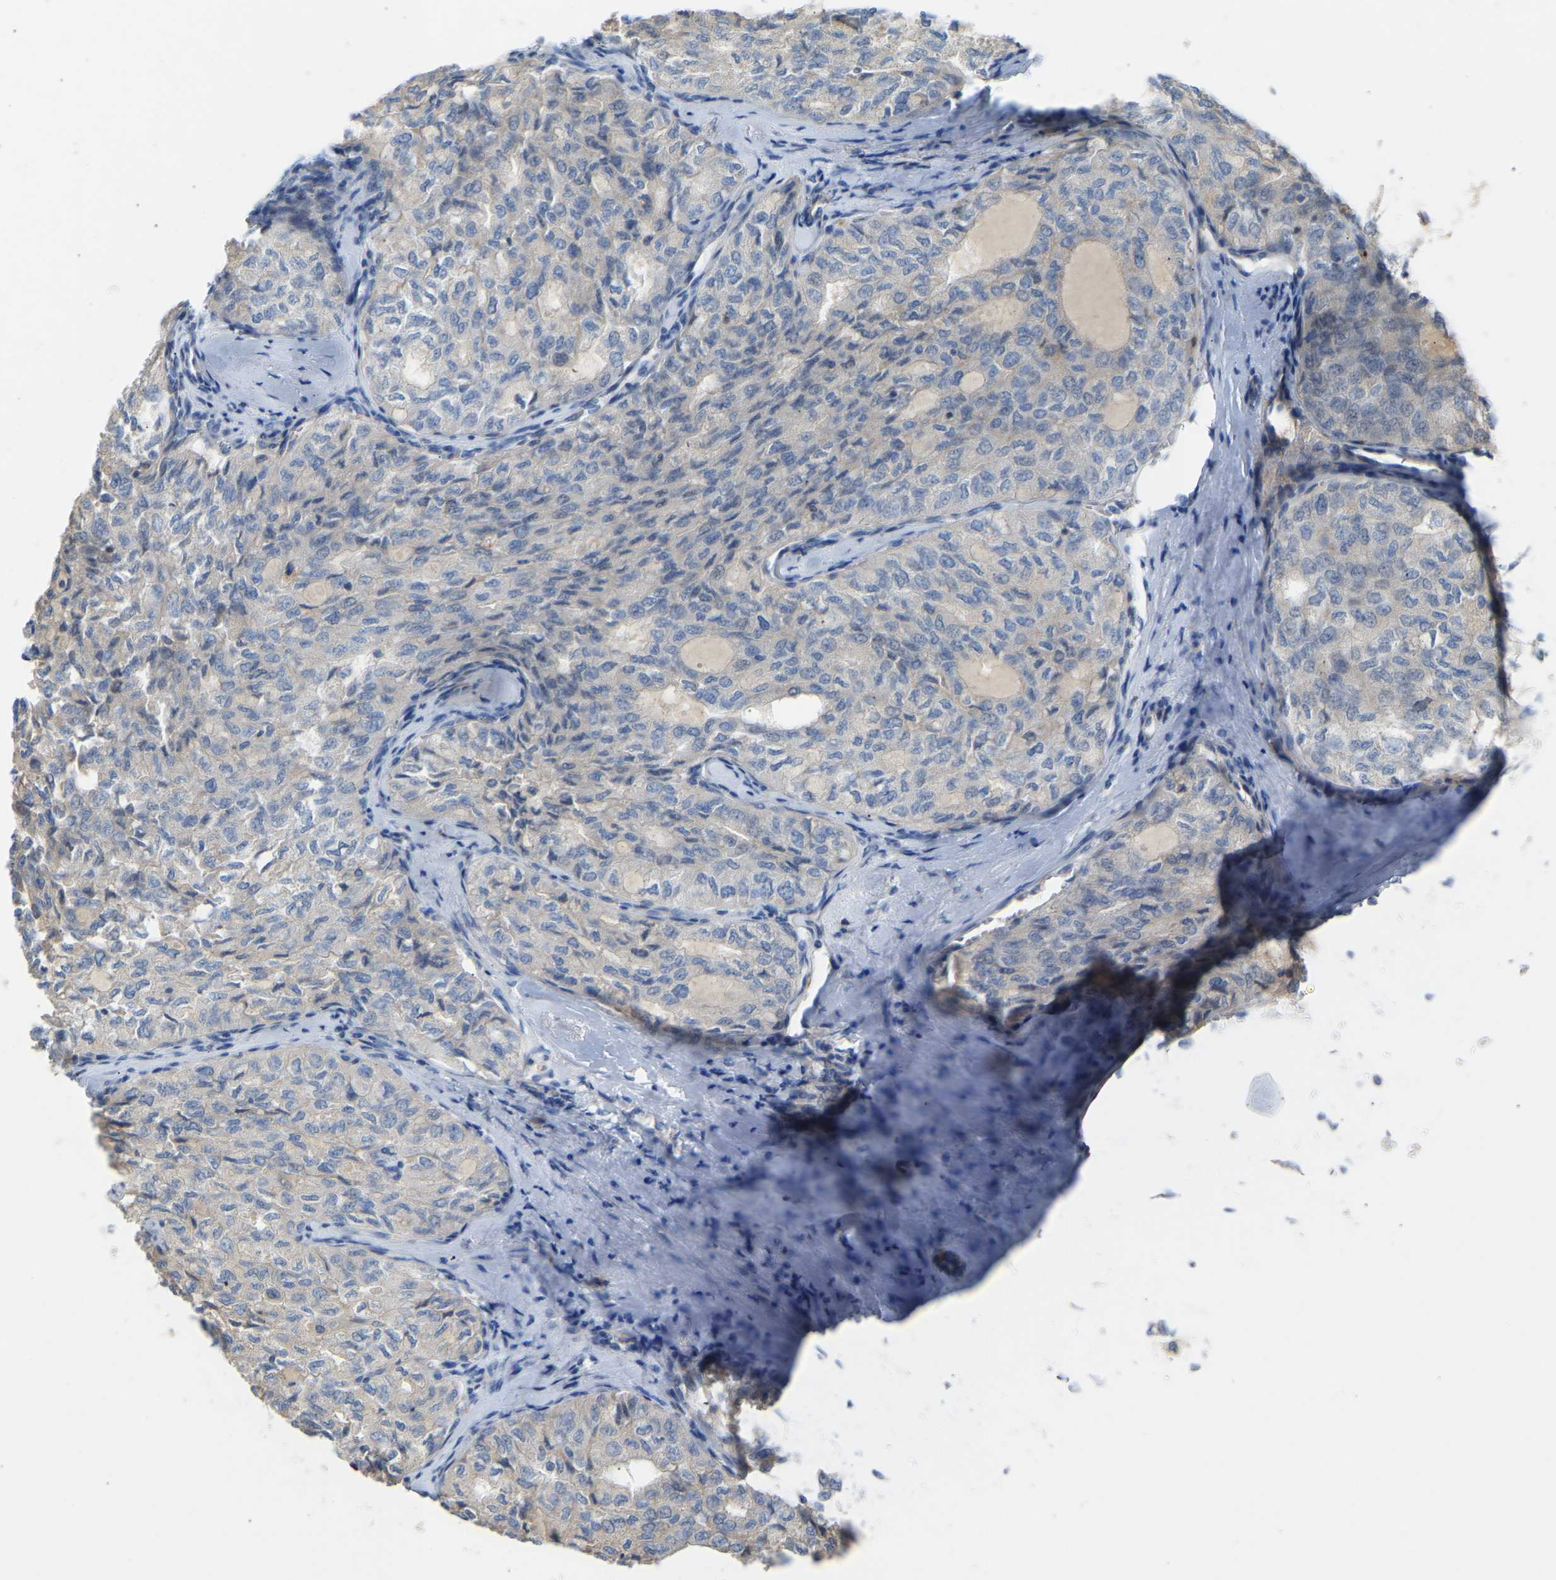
{"staining": {"intensity": "negative", "quantity": "none", "location": "none"}, "tissue": "thyroid cancer", "cell_type": "Tumor cells", "image_type": "cancer", "snomed": [{"axis": "morphology", "description": "Follicular adenoma carcinoma, NOS"}, {"axis": "topography", "description": "Thyroid gland"}], "caption": "The IHC photomicrograph has no significant staining in tumor cells of thyroid cancer tissue.", "gene": "RGP1", "patient": {"sex": "male", "age": 75}}